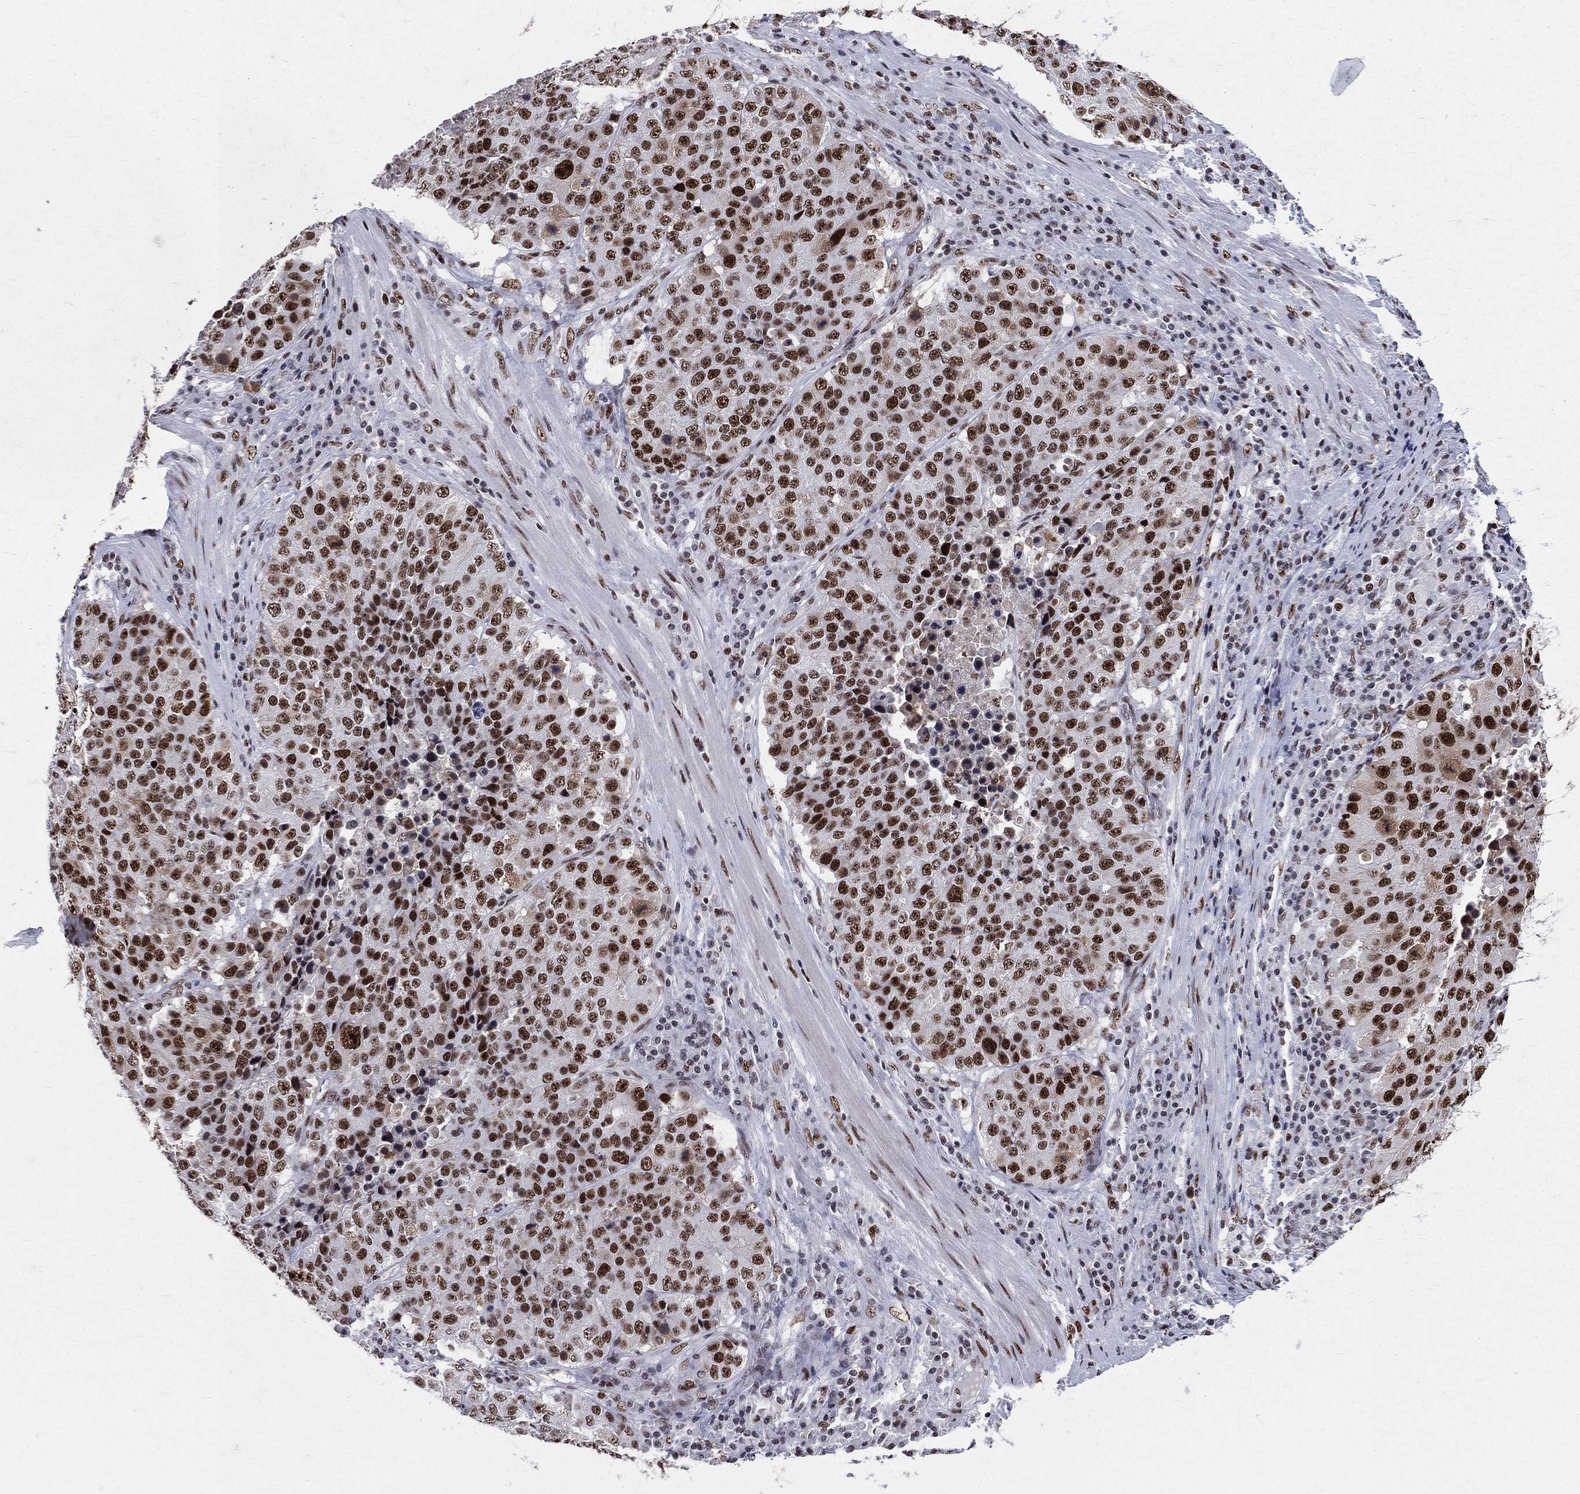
{"staining": {"intensity": "strong", "quantity": ">75%", "location": "nuclear"}, "tissue": "stomach cancer", "cell_type": "Tumor cells", "image_type": "cancer", "snomed": [{"axis": "morphology", "description": "Adenocarcinoma, NOS"}, {"axis": "topography", "description": "Stomach"}], "caption": "Immunohistochemistry of human adenocarcinoma (stomach) demonstrates high levels of strong nuclear positivity in about >75% of tumor cells.", "gene": "CDK7", "patient": {"sex": "male", "age": 71}}